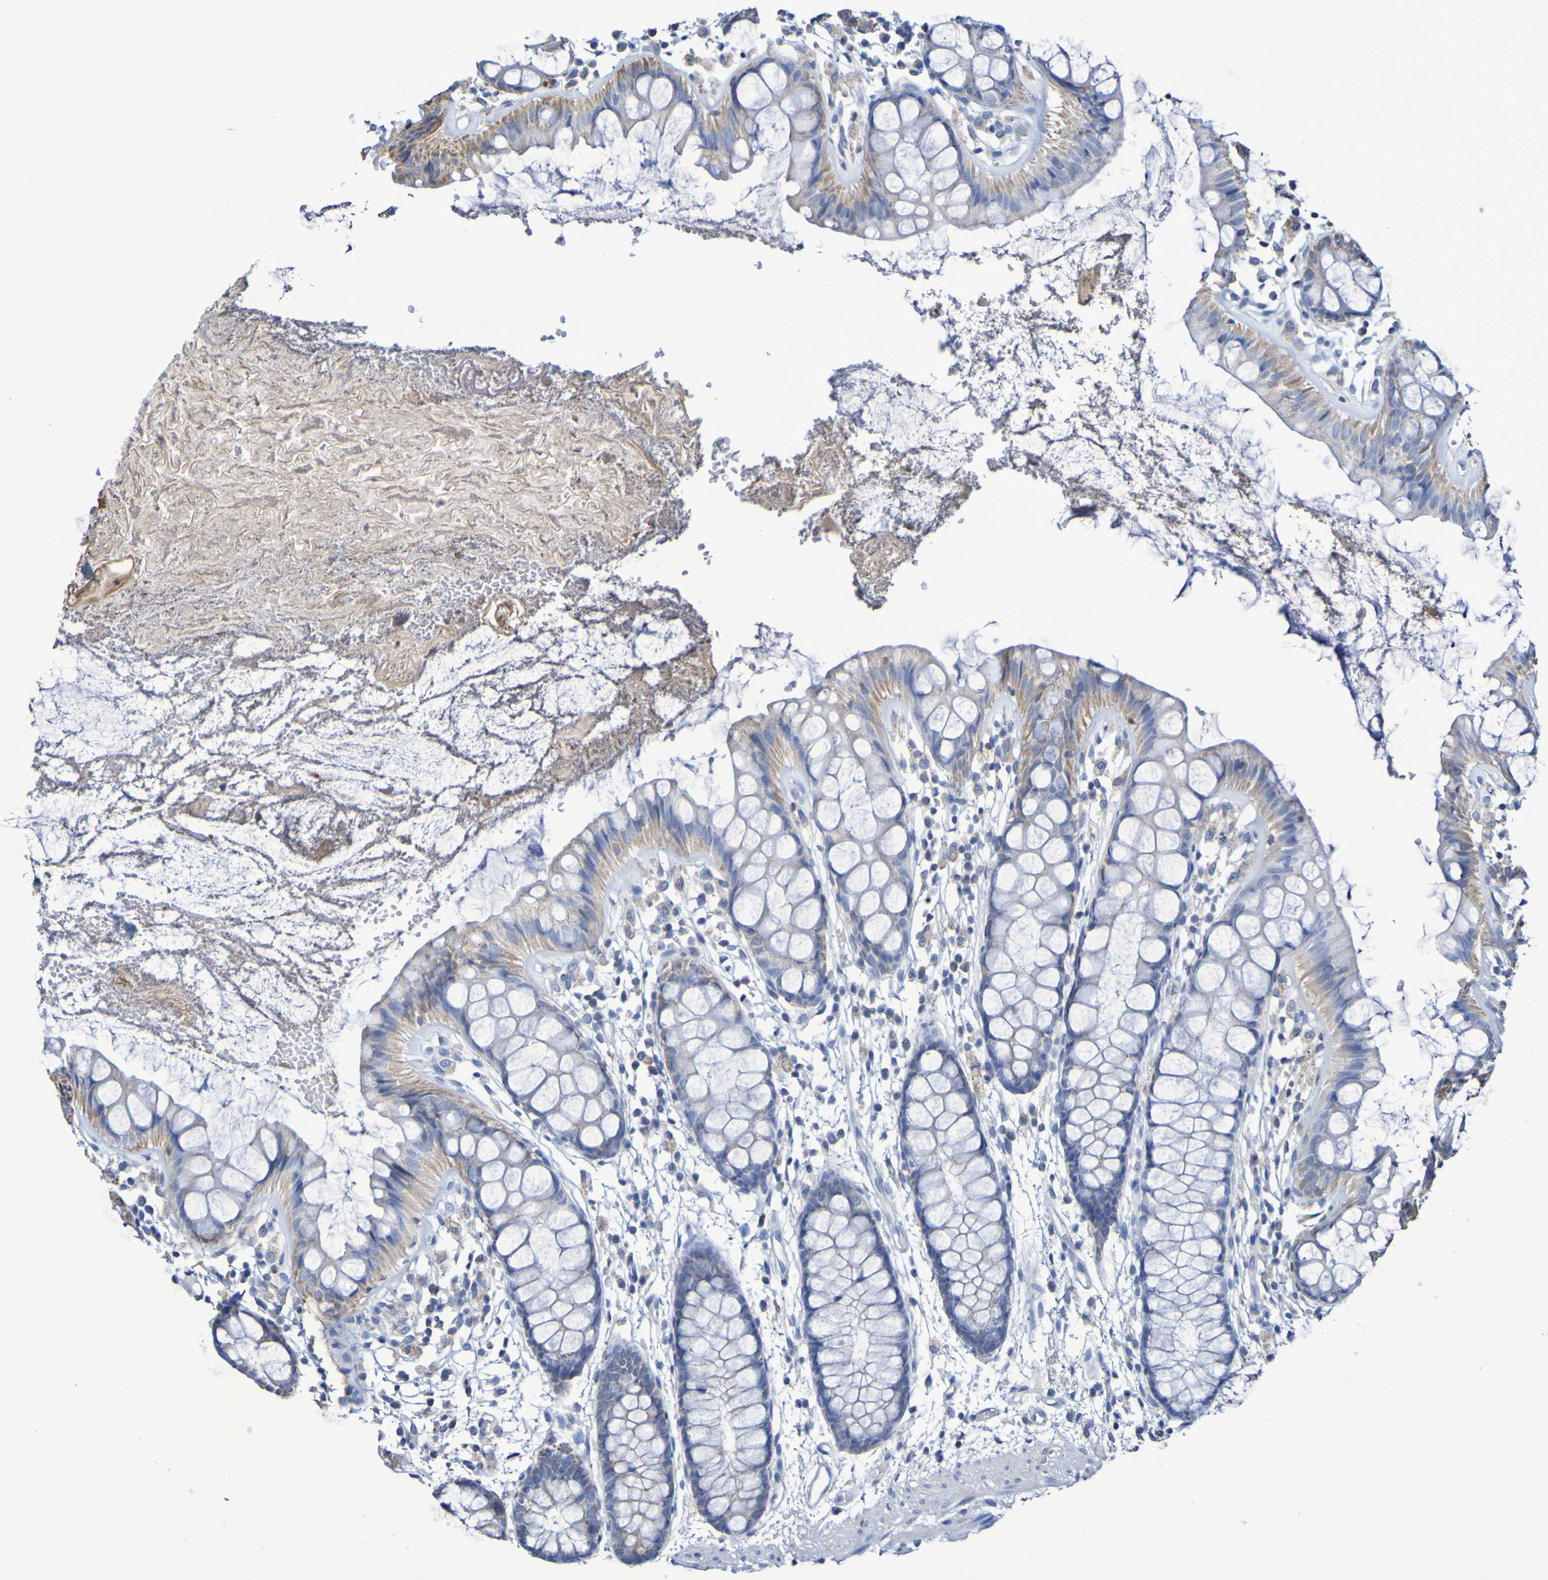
{"staining": {"intensity": "weak", "quantity": ">75%", "location": "cytoplasmic/membranous"}, "tissue": "rectum", "cell_type": "Glandular cells", "image_type": "normal", "snomed": [{"axis": "morphology", "description": "Normal tissue, NOS"}, {"axis": "topography", "description": "Rectum"}], "caption": "Human rectum stained for a protein (brown) reveals weak cytoplasmic/membranous positive expression in about >75% of glandular cells.", "gene": "CNTN2", "patient": {"sex": "female", "age": 66}}